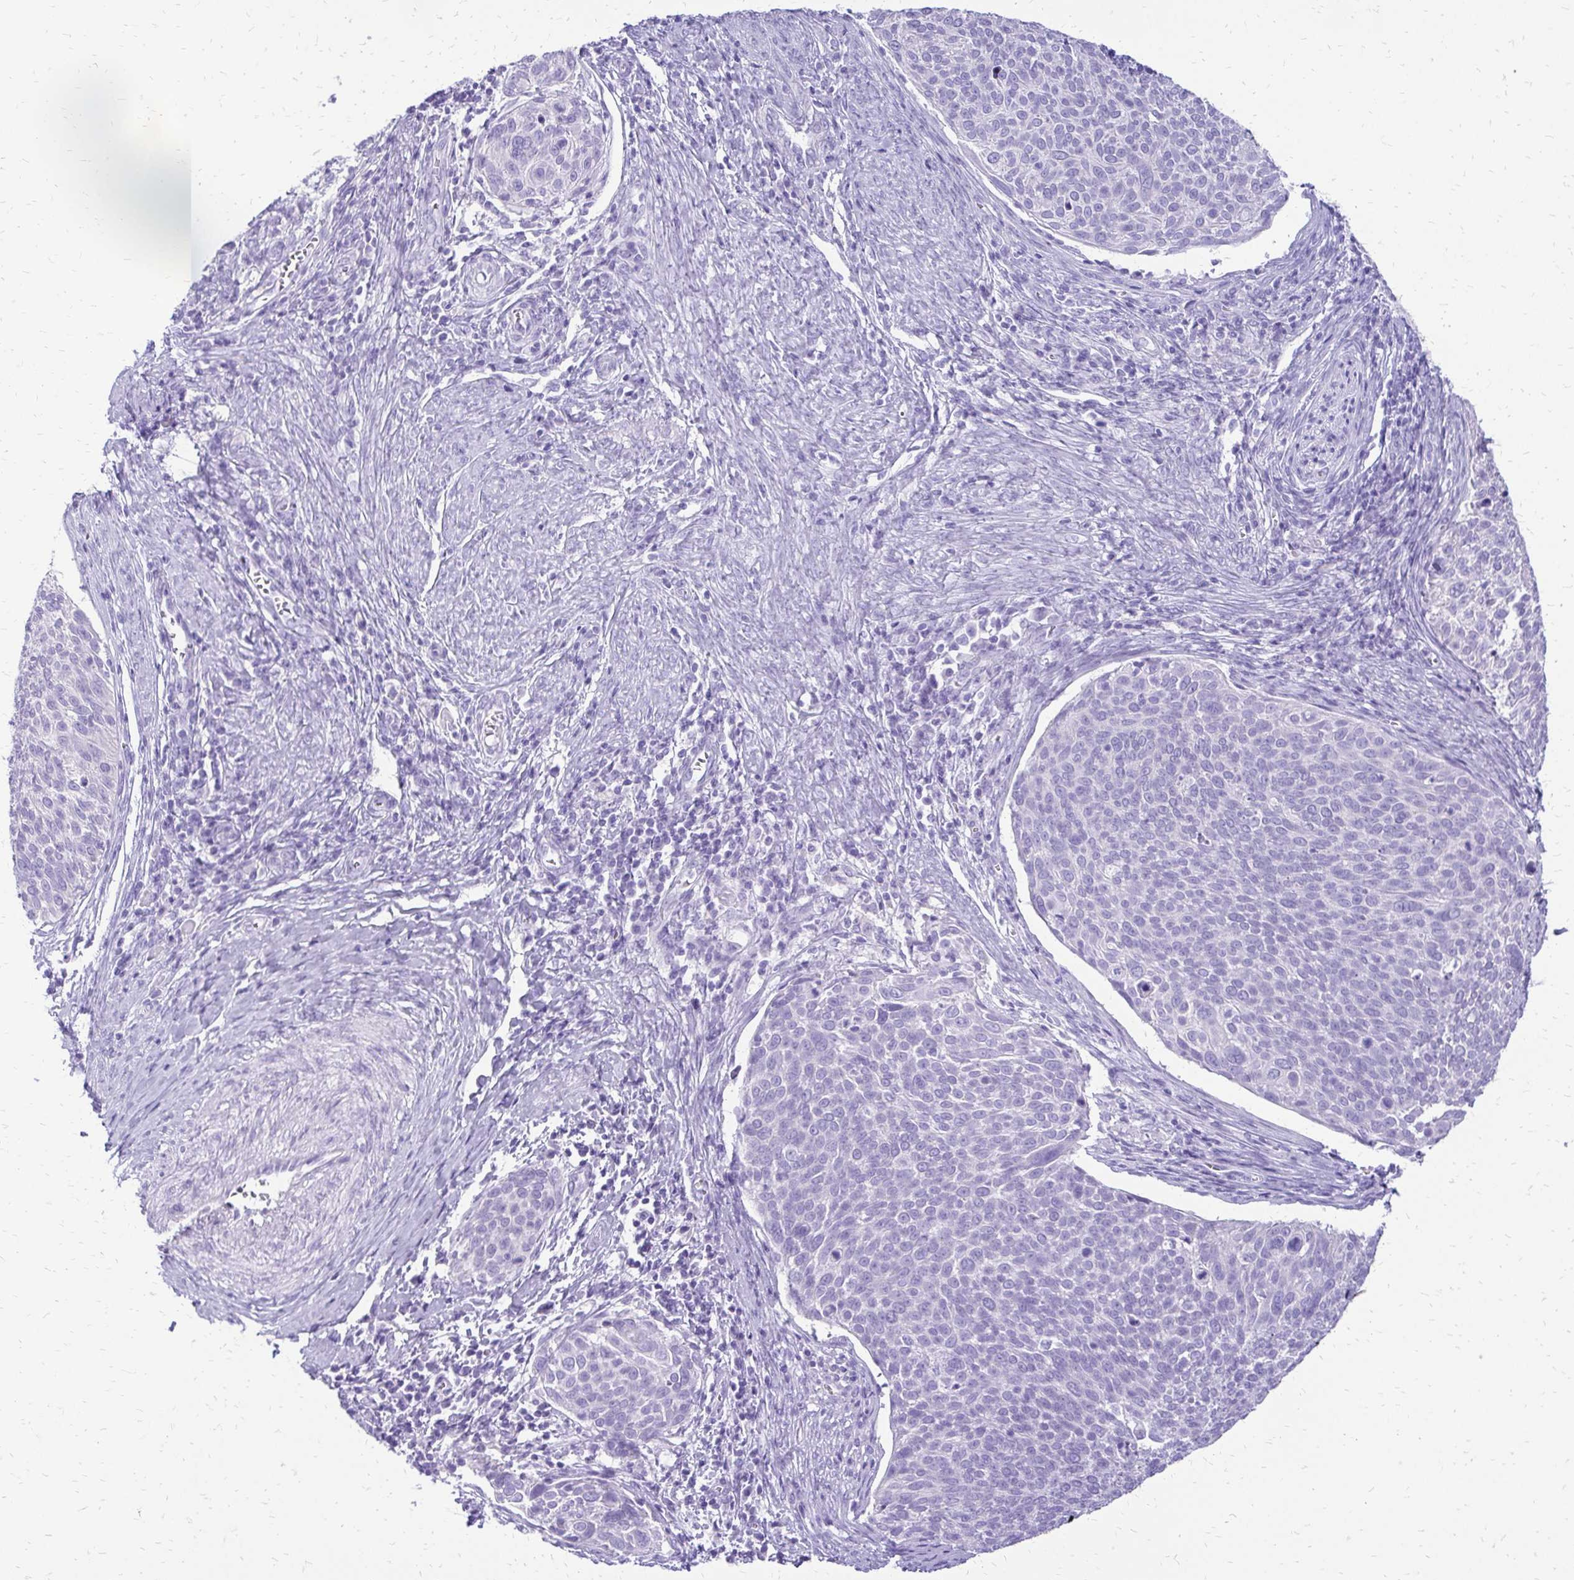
{"staining": {"intensity": "negative", "quantity": "none", "location": "none"}, "tissue": "cervical cancer", "cell_type": "Tumor cells", "image_type": "cancer", "snomed": [{"axis": "morphology", "description": "Squamous cell carcinoma, NOS"}, {"axis": "topography", "description": "Cervix"}], "caption": "This is an IHC micrograph of human cervical squamous cell carcinoma. There is no expression in tumor cells.", "gene": "SLC32A1", "patient": {"sex": "female", "age": 39}}